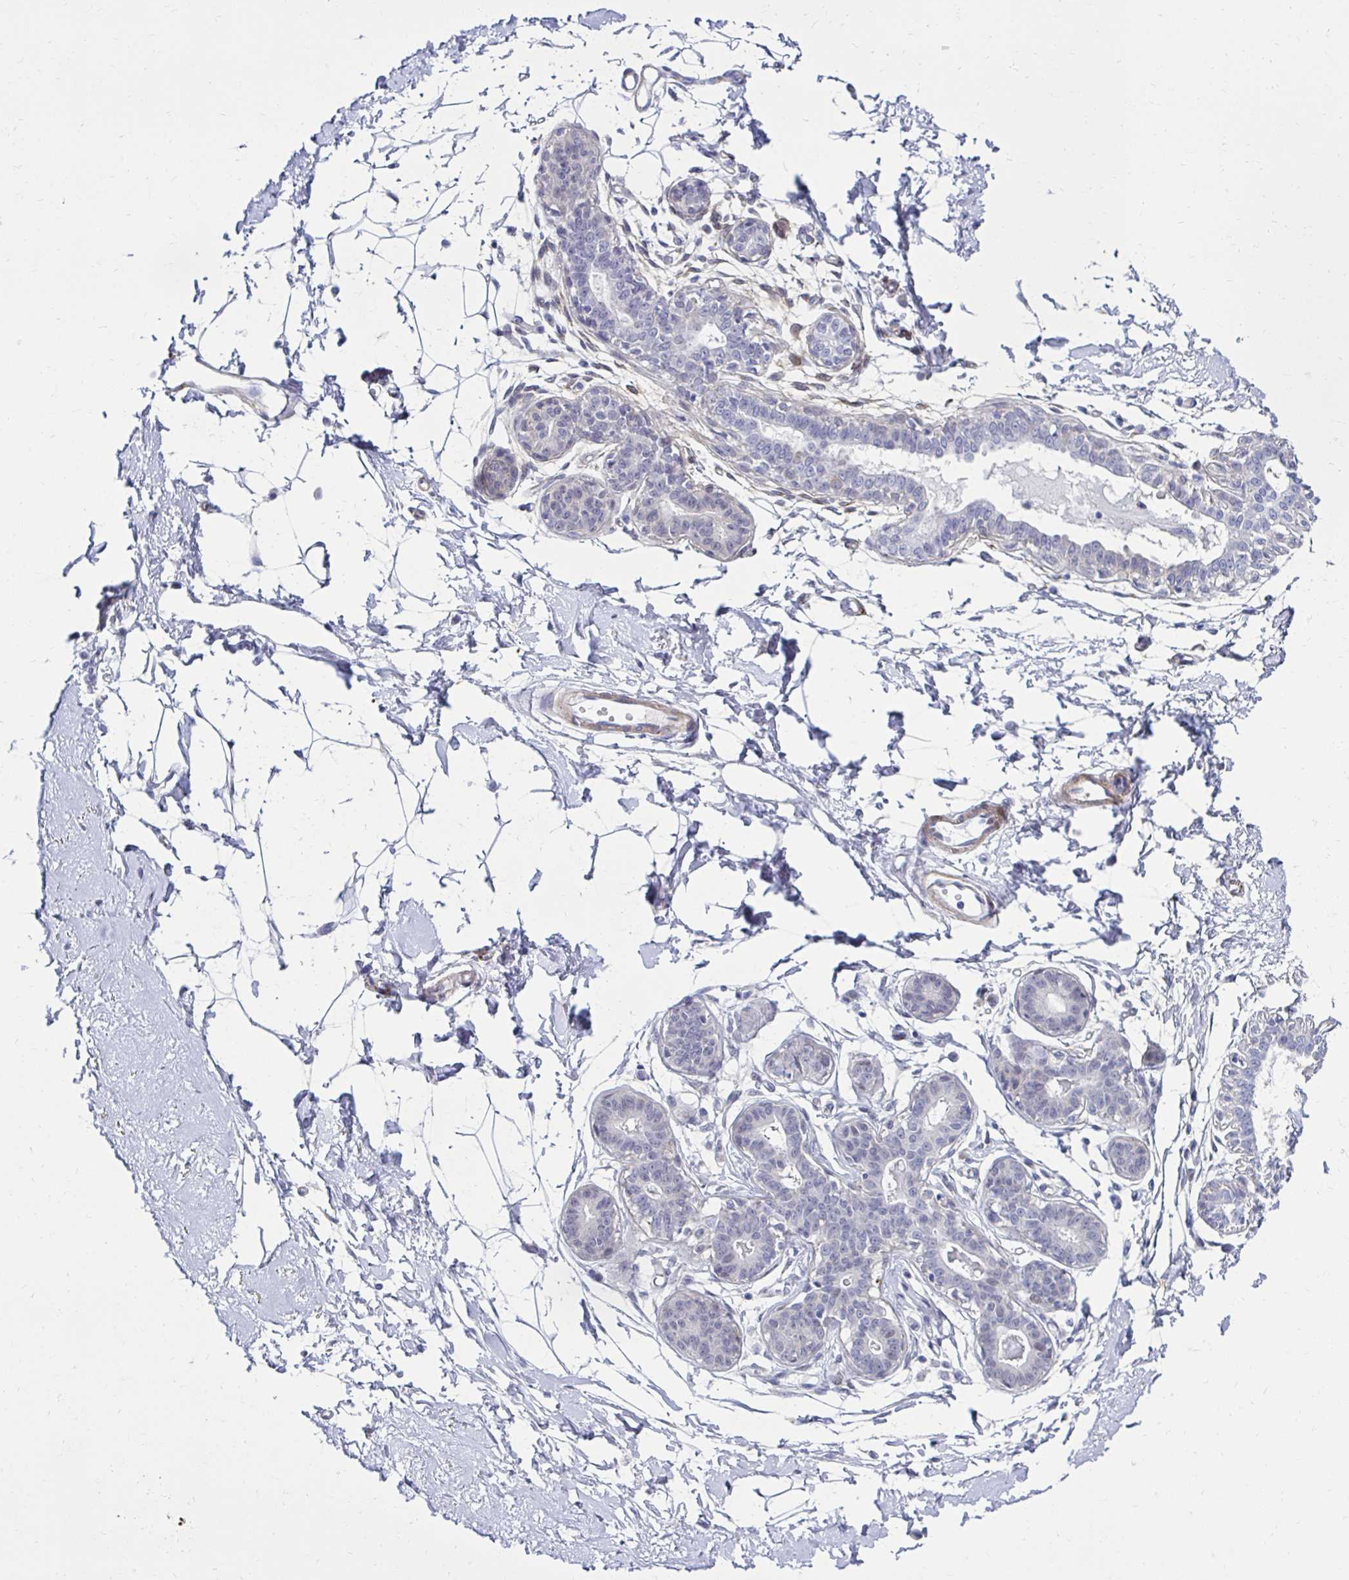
{"staining": {"intensity": "negative", "quantity": "none", "location": "none"}, "tissue": "breast", "cell_type": "Adipocytes", "image_type": "normal", "snomed": [{"axis": "morphology", "description": "Normal tissue, NOS"}, {"axis": "topography", "description": "Breast"}], "caption": "DAB immunohistochemical staining of benign breast displays no significant expression in adipocytes.", "gene": "ANKRD62", "patient": {"sex": "female", "age": 45}}